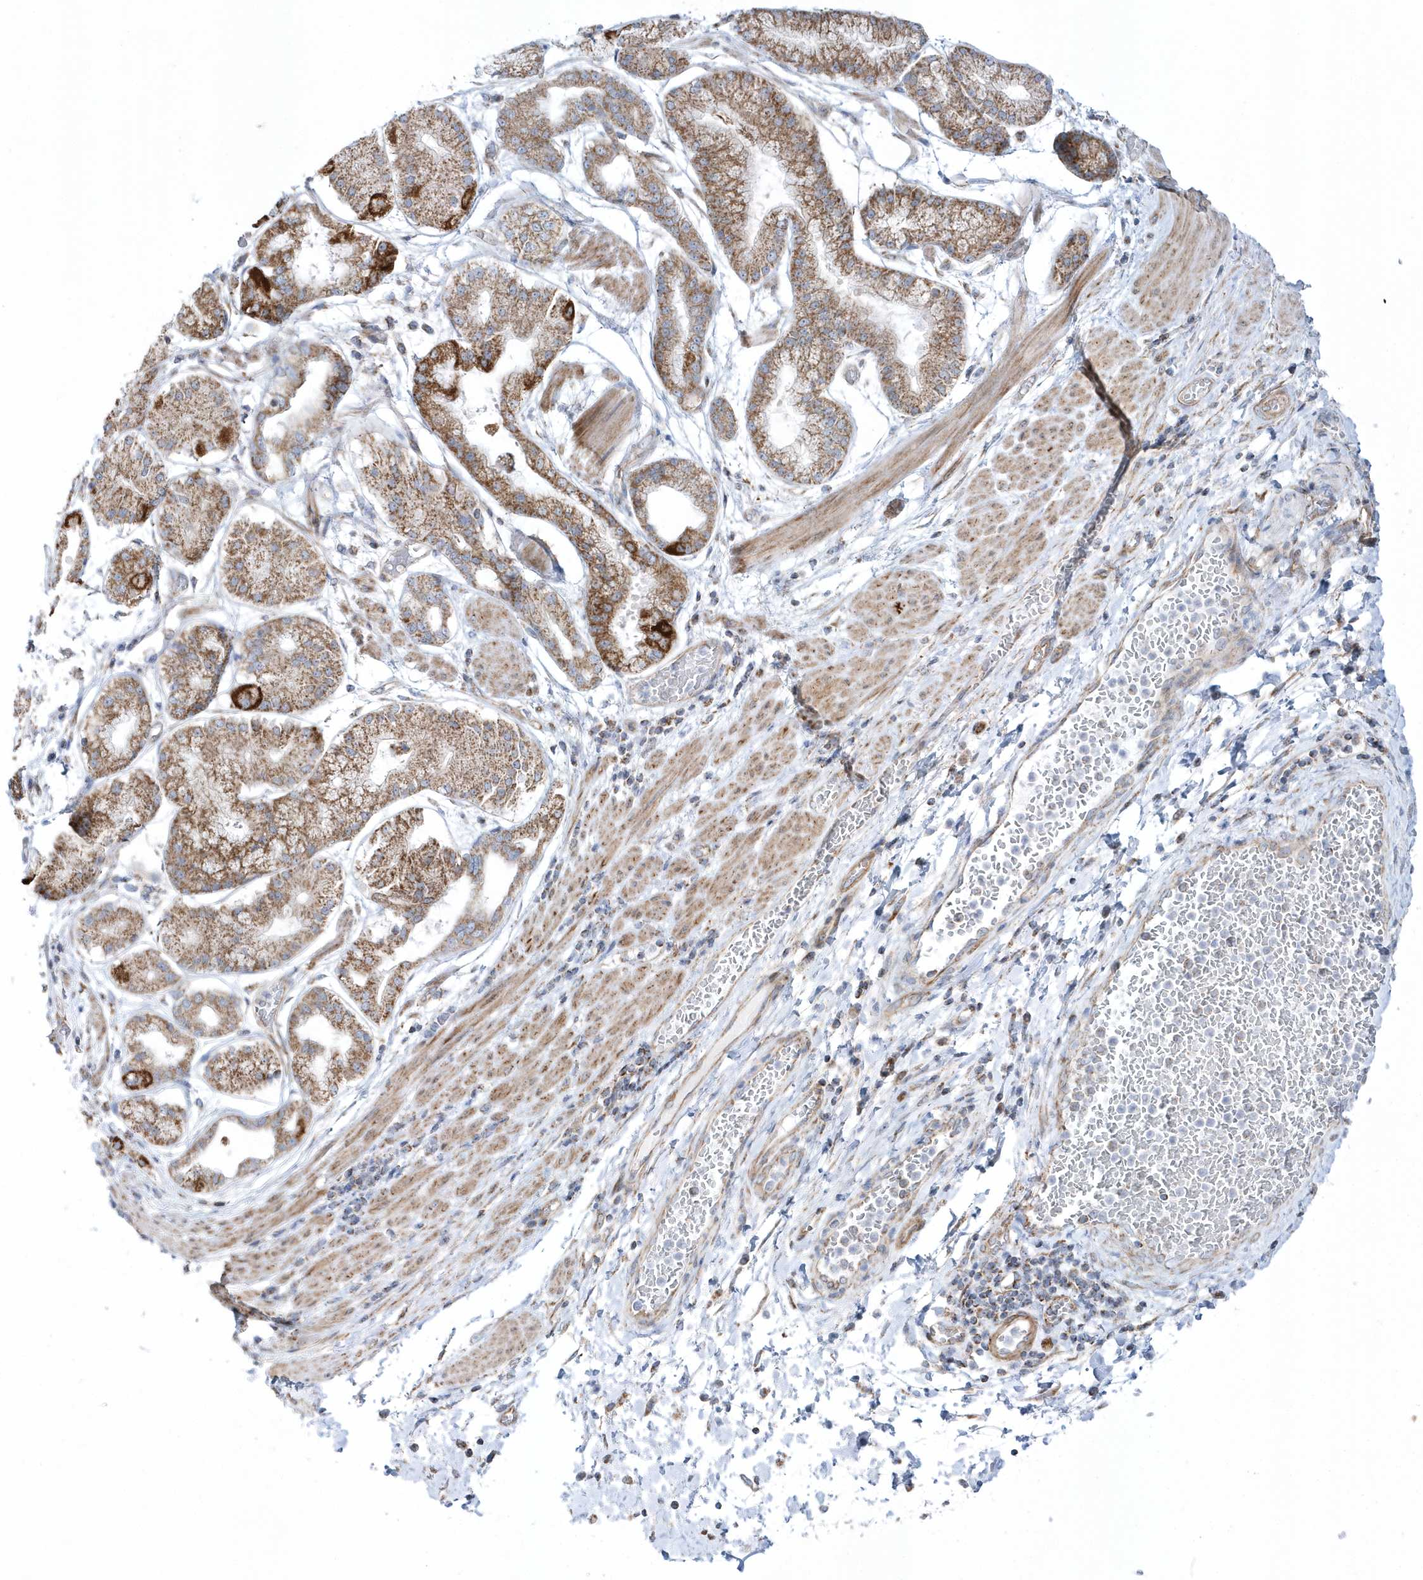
{"staining": {"intensity": "moderate", "quantity": ">75%", "location": "cytoplasmic/membranous"}, "tissue": "stomach cancer", "cell_type": "Tumor cells", "image_type": "cancer", "snomed": [{"axis": "morphology", "description": "Normal tissue, NOS"}, {"axis": "morphology", "description": "Adenocarcinoma, NOS"}, {"axis": "topography", "description": "Lymph node"}, {"axis": "topography", "description": "Stomach"}], "caption": "This micrograph shows immunohistochemistry staining of adenocarcinoma (stomach), with medium moderate cytoplasmic/membranous staining in about >75% of tumor cells.", "gene": "OPA1", "patient": {"sex": "male", "age": 48}}